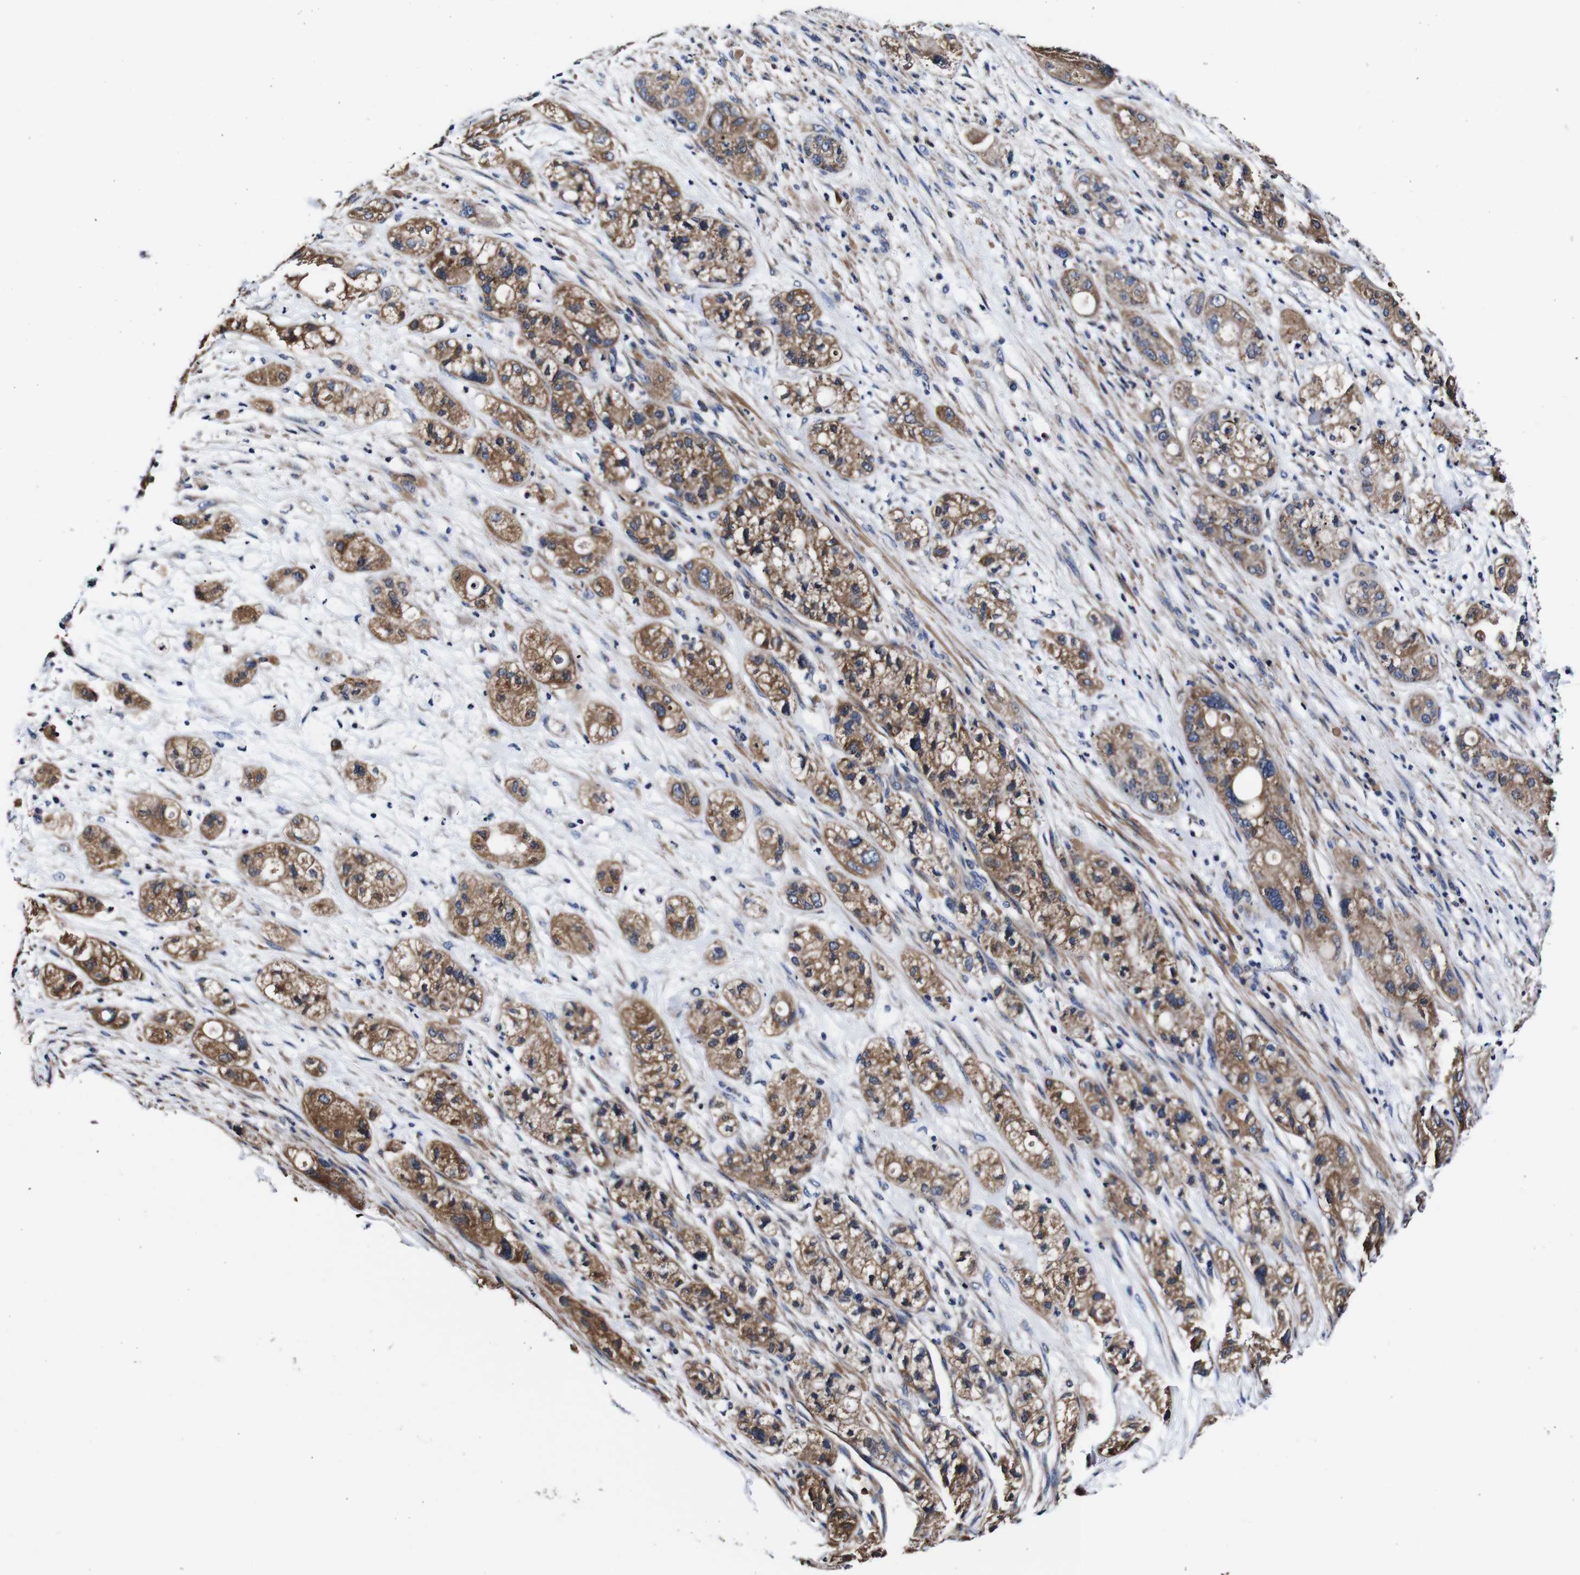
{"staining": {"intensity": "moderate", "quantity": ">75%", "location": "cytoplasmic/membranous"}, "tissue": "pancreatic cancer", "cell_type": "Tumor cells", "image_type": "cancer", "snomed": [{"axis": "morphology", "description": "Adenocarcinoma, NOS"}, {"axis": "topography", "description": "Pancreas"}], "caption": "Approximately >75% of tumor cells in adenocarcinoma (pancreatic) demonstrate moderate cytoplasmic/membranous protein staining as visualized by brown immunohistochemical staining.", "gene": "PDCD6IP", "patient": {"sex": "female", "age": 78}}